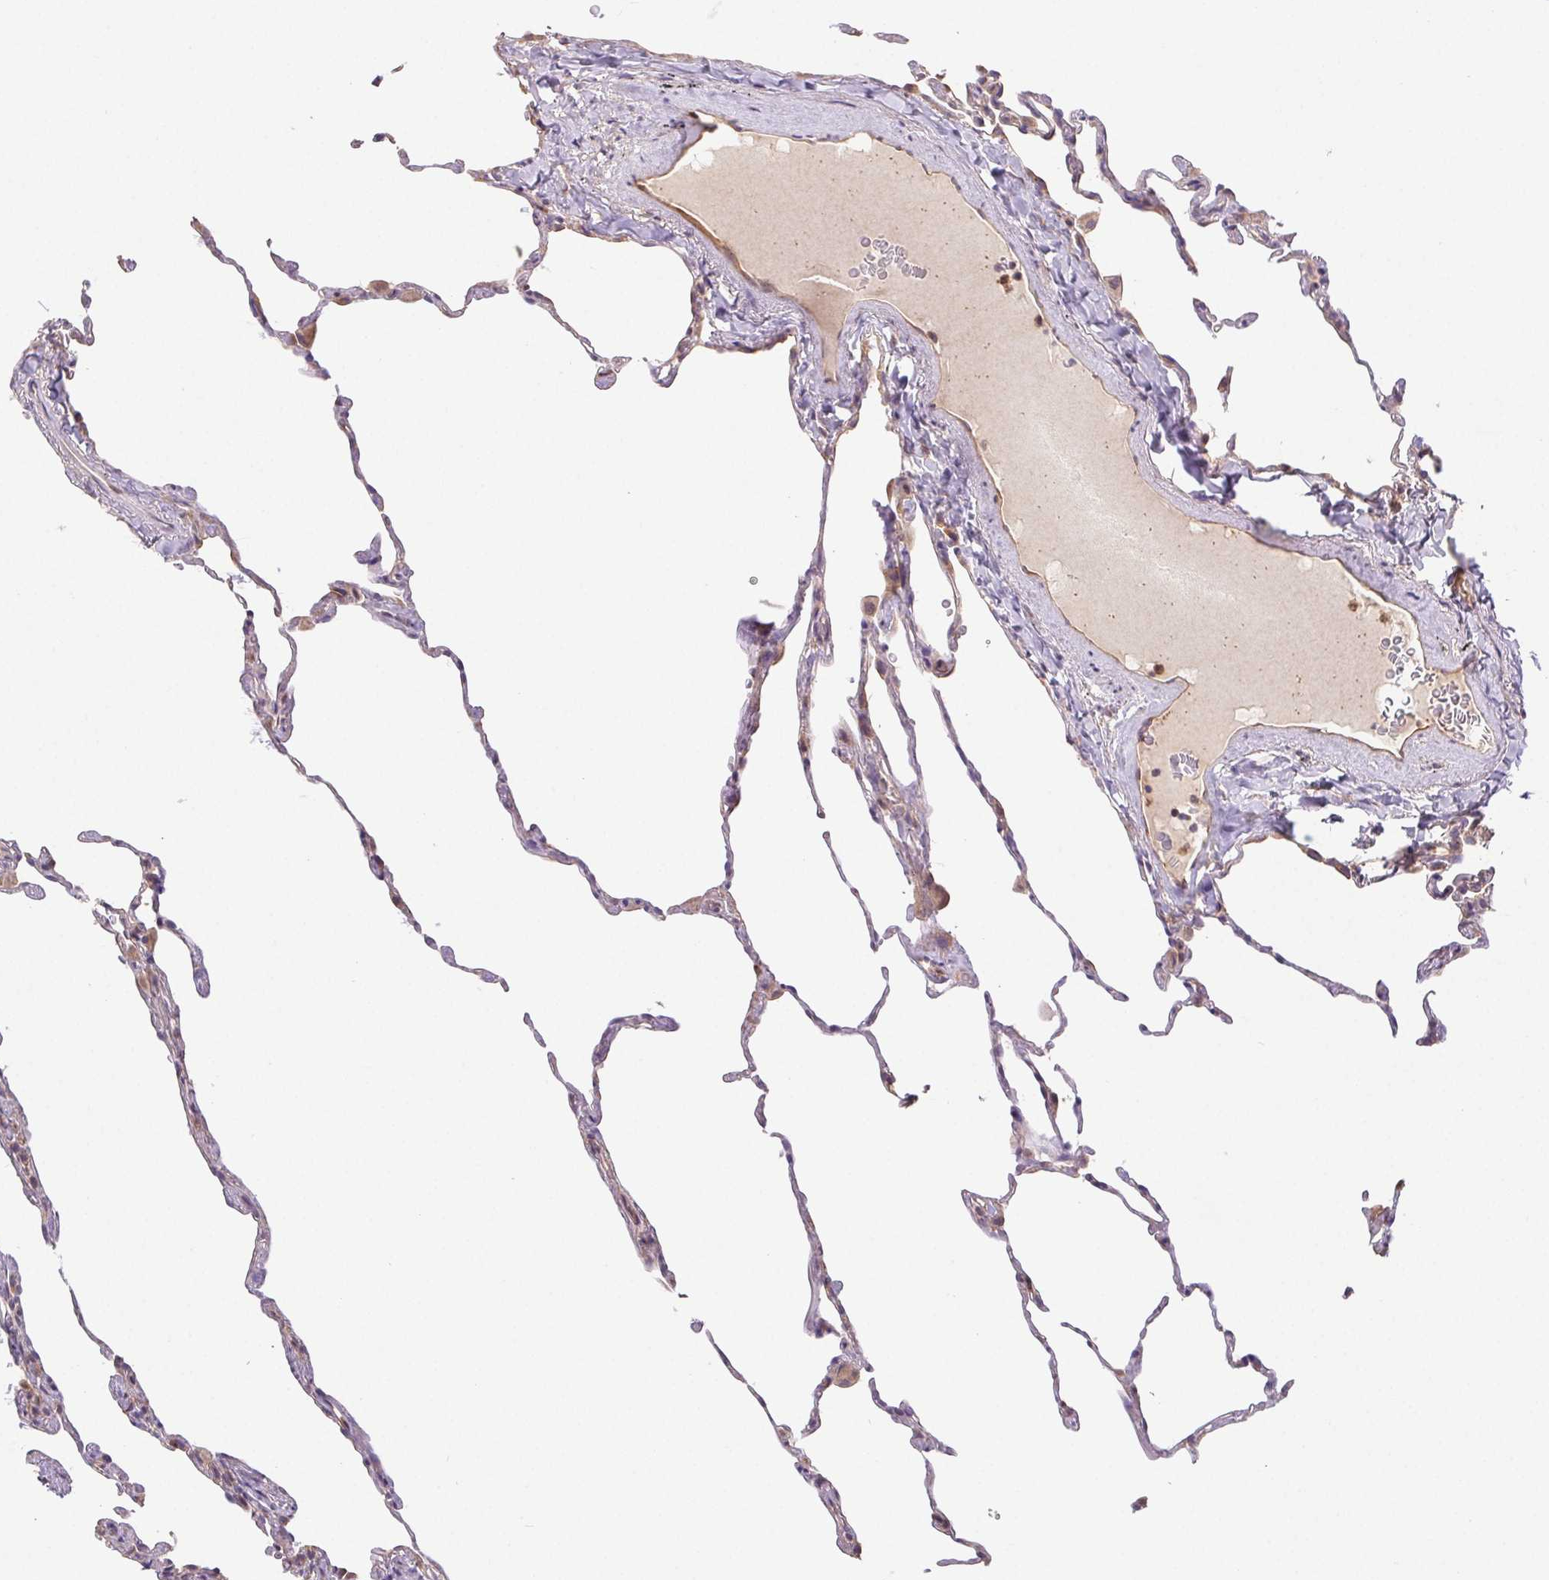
{"staining": {"intensity": "weak", "quantity": "25%-75%", "location": "cytoplasmic/membranous"}, "tissue": "lung", "cell_type": "Alveolar cells", "image_type": "normal", "snomed": [{"axis": "morphology", "description": "Normal tissue, NOS"}, {"axis": "topography", "description": "Lung"}], "caption": "Protein expression by immunohistochemistry demonstrates weak cytoplasmic/membranous expression in about 25%-75% of alveolar cells in benign lung.", "gene": "RAB11A", "patient": {"sex": "female", "age": 57}}